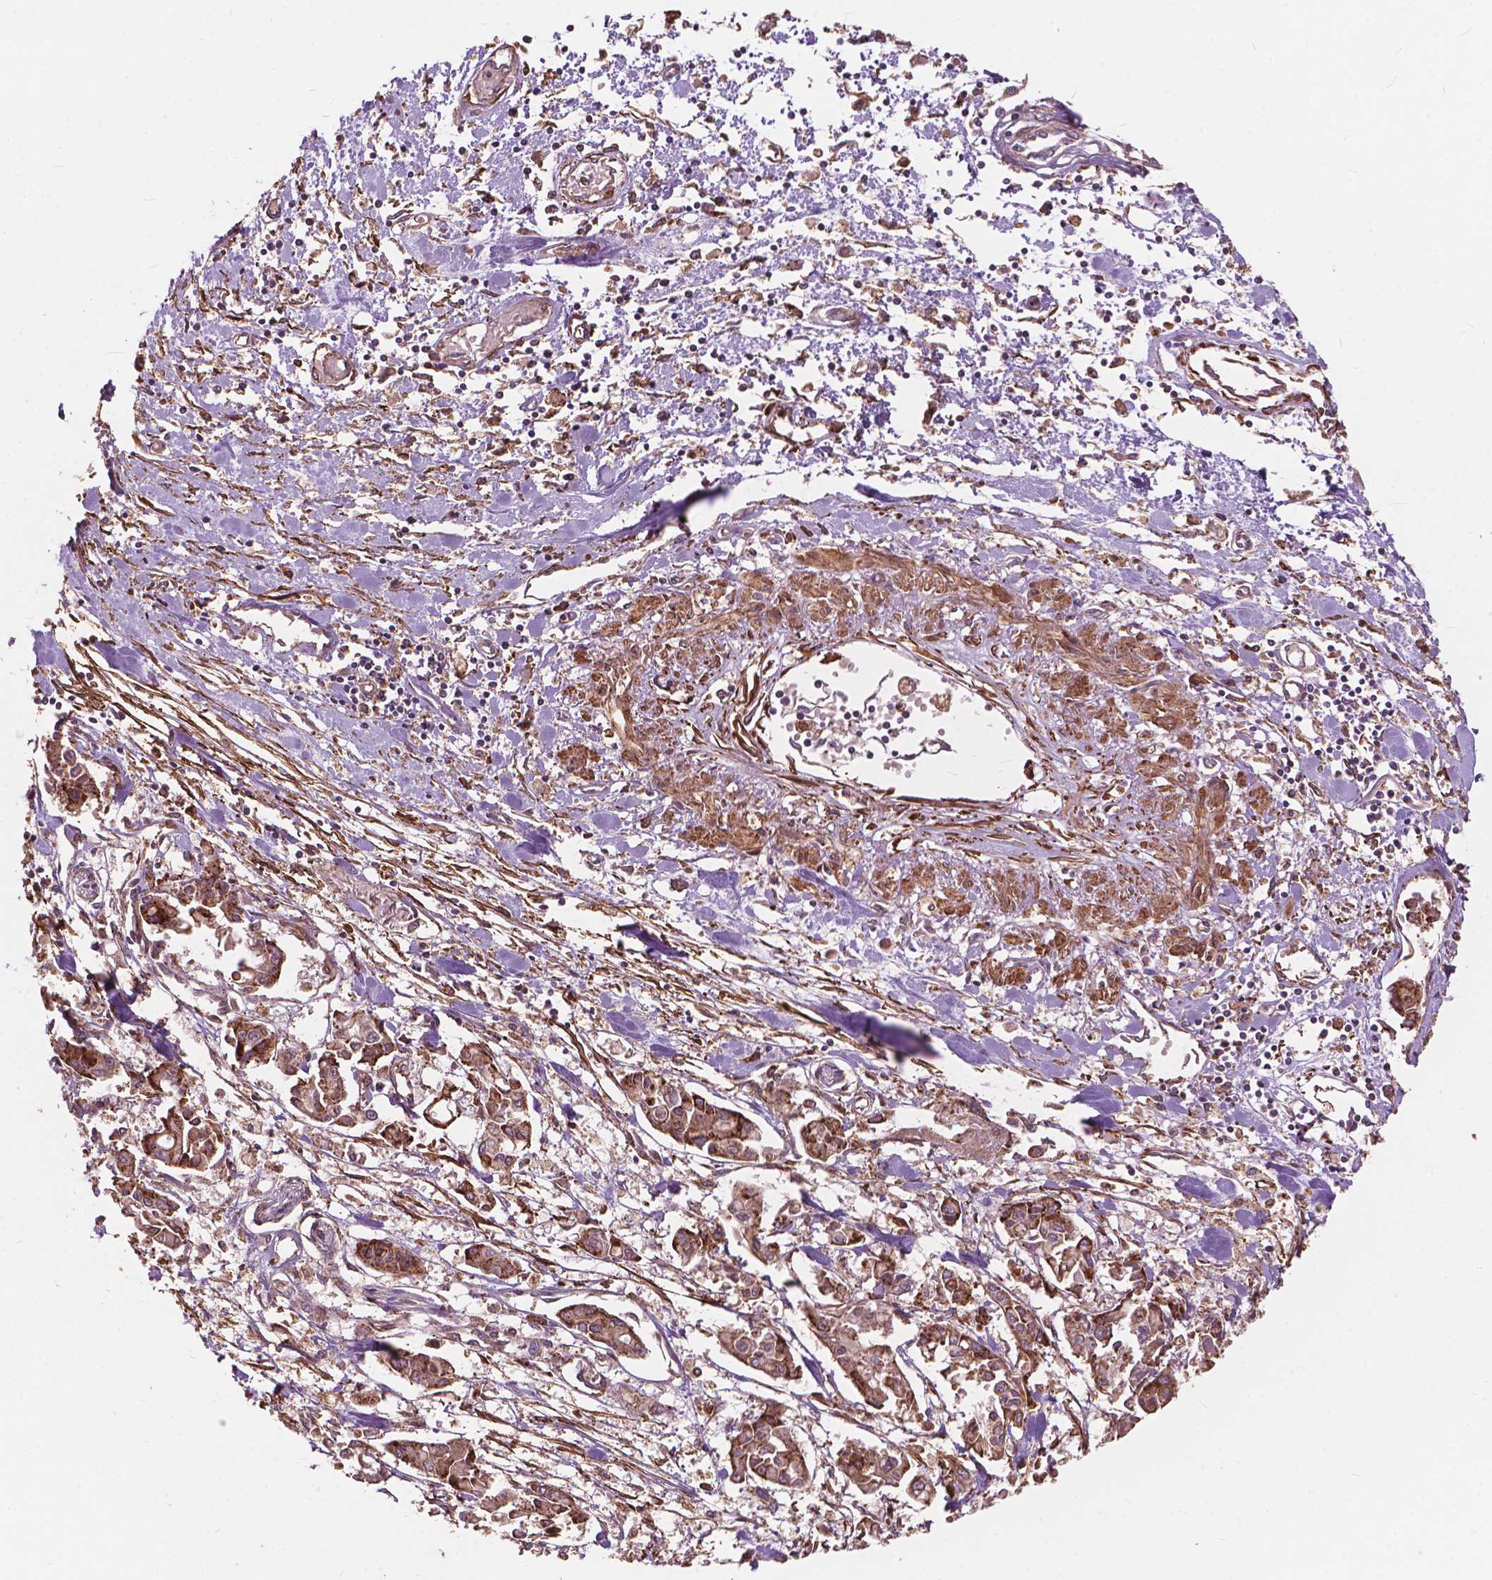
{"staining": {"intensity": "moderate", "quantity": ">75%", "location": "cytoplasmic/membranous"}, "tissue": "pancreatic cancer", "cell_type": "Tumor cells", "image_type": "cancer", "snomed": [{"axis": "morphology", "description": "Adenocarcinoma, NOS"}, {"axis": "topography", "description": "Pancreas"}], "caption": "Immunohistochemistry (IHC) histopathology image of neoplastic tissue: adenocarcinoma (pancreatic) stained using immunohistochemistry (IHC) displays medium levels of moderate protein expression localized specifically in the cytoplasmic/membranous of tumor cells, appearing as a cytoplasmic/membranous brown color.", "gene": "FNIP1", "patient": {"sex": "male", "age": 61}}